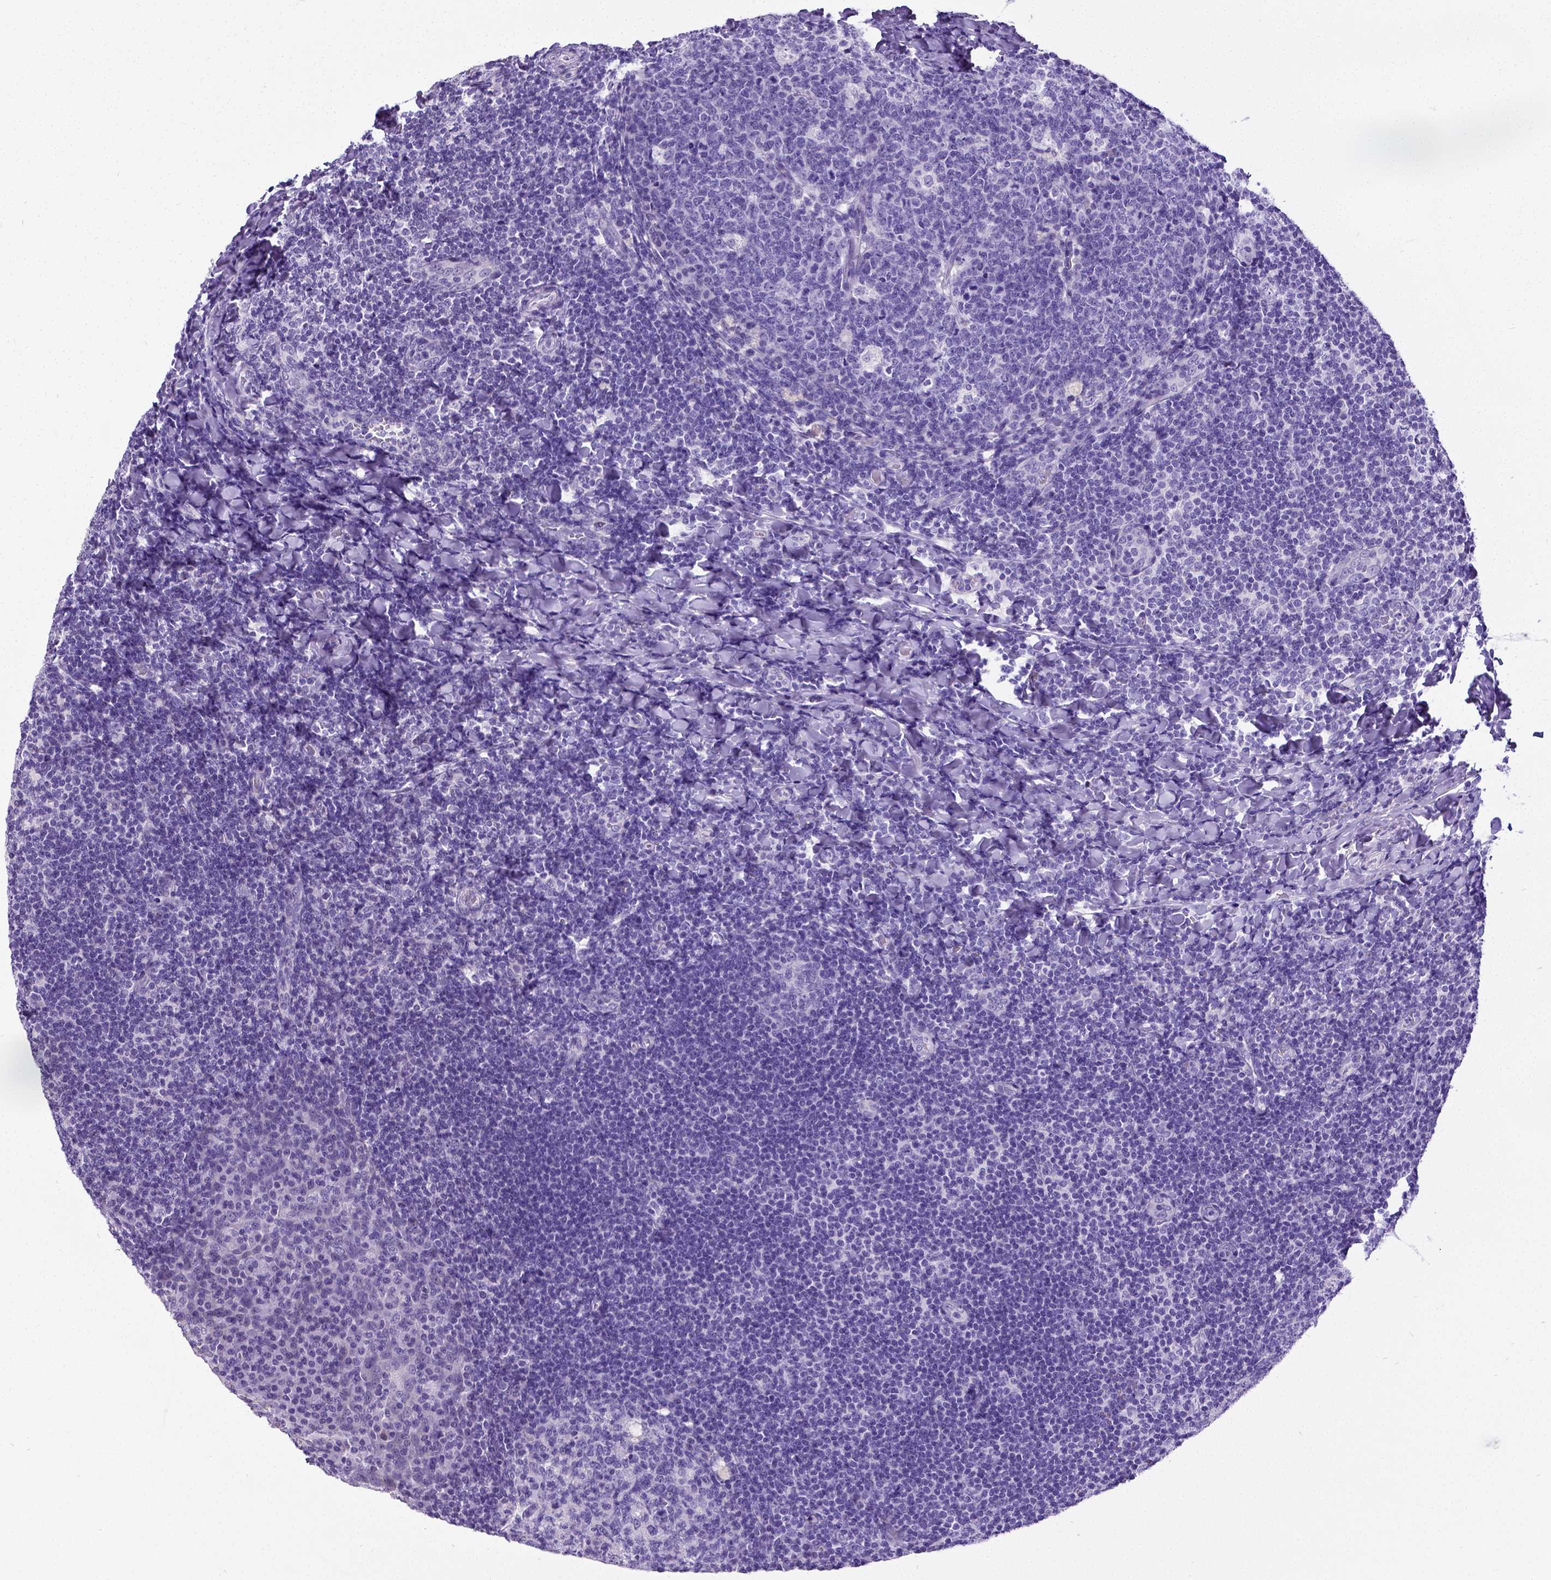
{"staining": {"intensity": "negative", "quantity": "none", "location": "none"}, "tissue": "tonsil", "cell_type": "Germinal center cells", "image_type": "normal", "snomed": [{"axis": "morphology", "description": "Normal tissue, NOS"}, {"axis": "topography", "description": "Tonsil"}], "caption": "DAB (3,3'-diaminobenzidine) immunohistochemical staining of unremarkable human tonsil demonstrates no significant expression in germinal center cells.", "gene": "SATB2", "patient": {"sex": "male", "age": 17}}